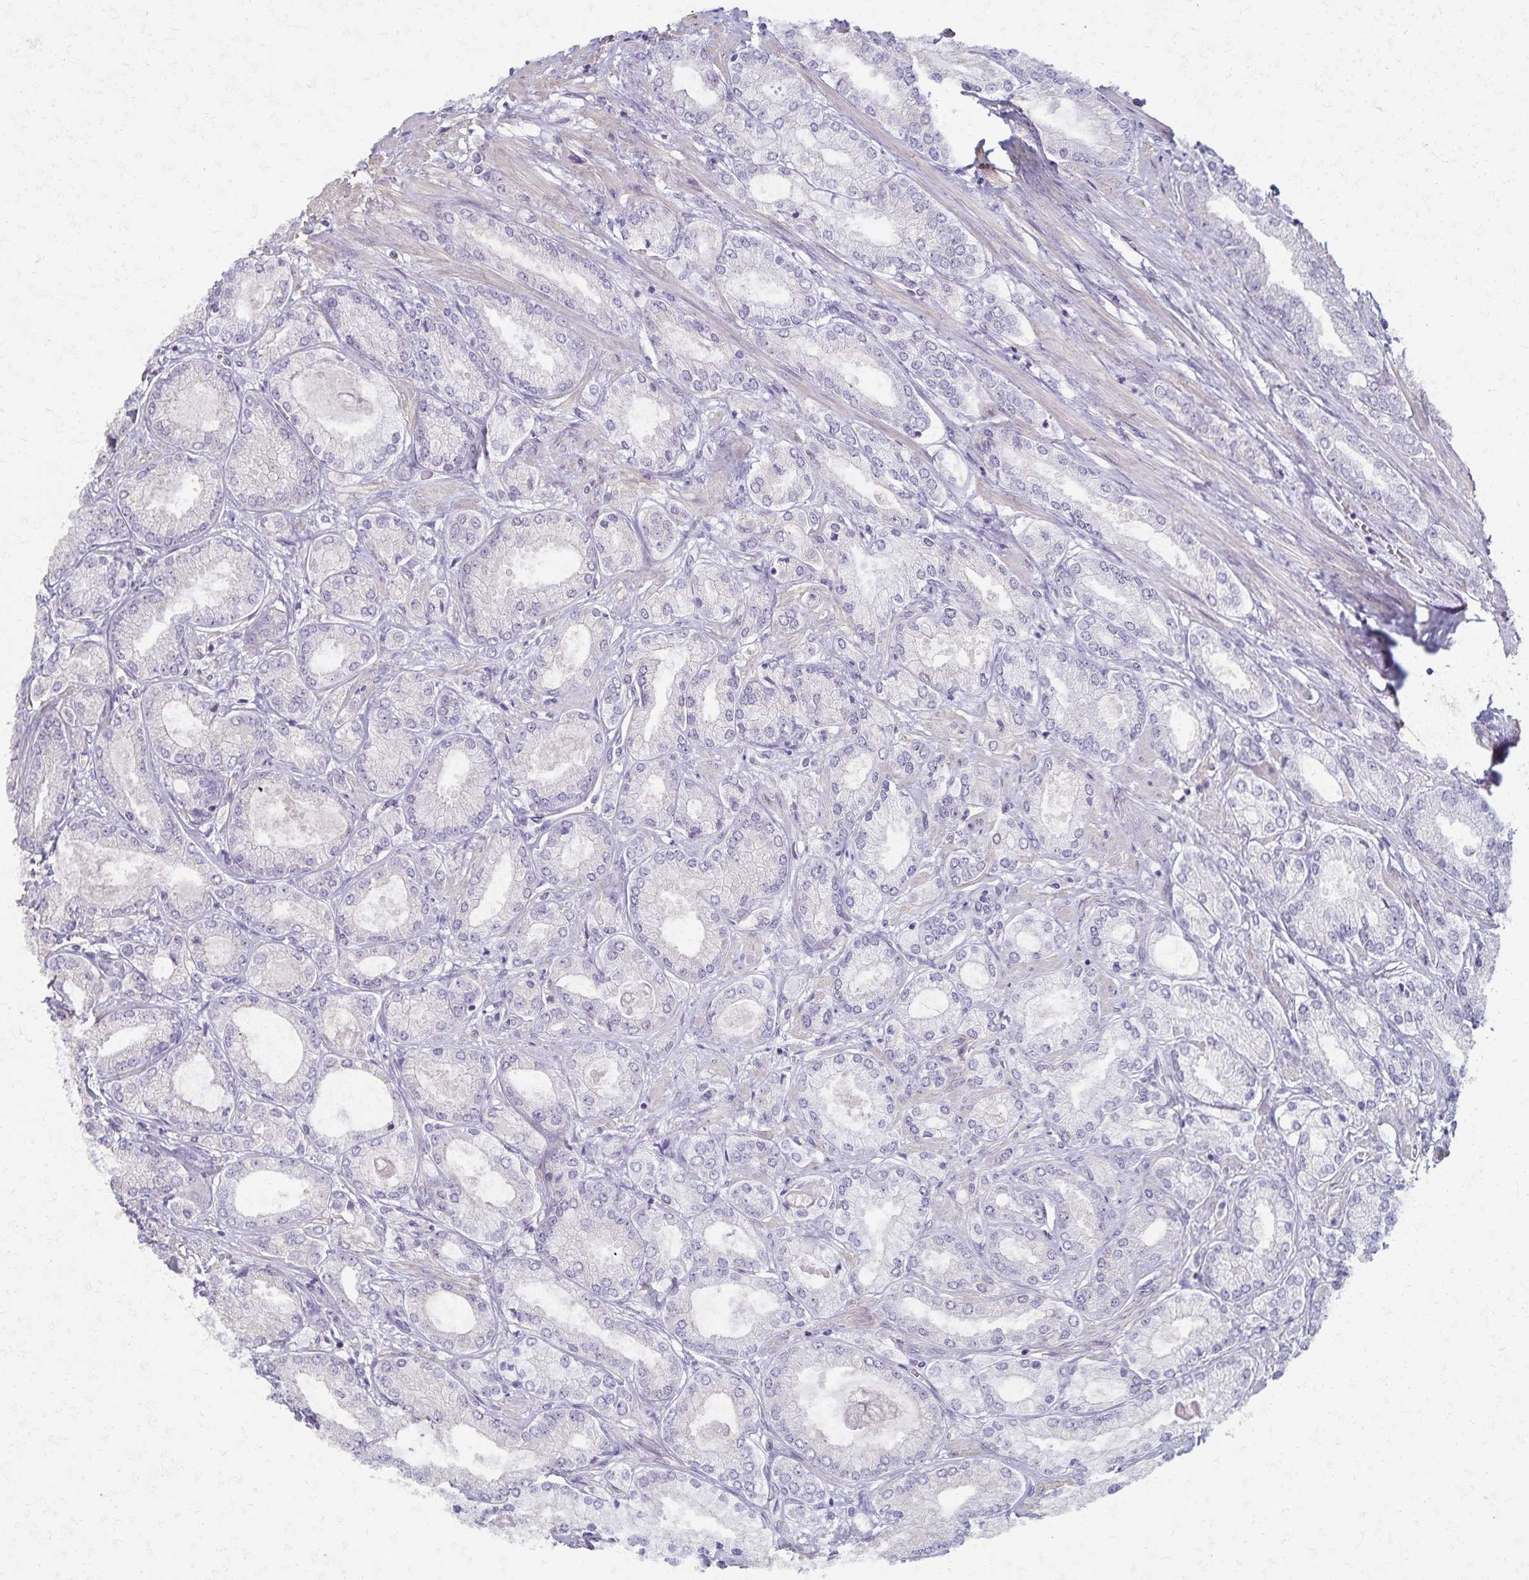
{"staining": {"intensity": "negative", "quantity": "none", "location": "none"}, "tissue": "prostate cancer", "cell_type": "Tumor cells", "image_type": "cancer", "snomed": [{"axis": "morphology", "description": "Adenocarcinoma, High grade"}, {"axis": "topography", "description": "Prostate"}], "caption": "A high-resolution image shows immunohistochemistry (IHC) staining of high-grade adenocarcinoma (prostate), which displays no significant positivity in tumor cells.", "gene": "KISS1", "patient": {"sex": "male", "age": 68}}